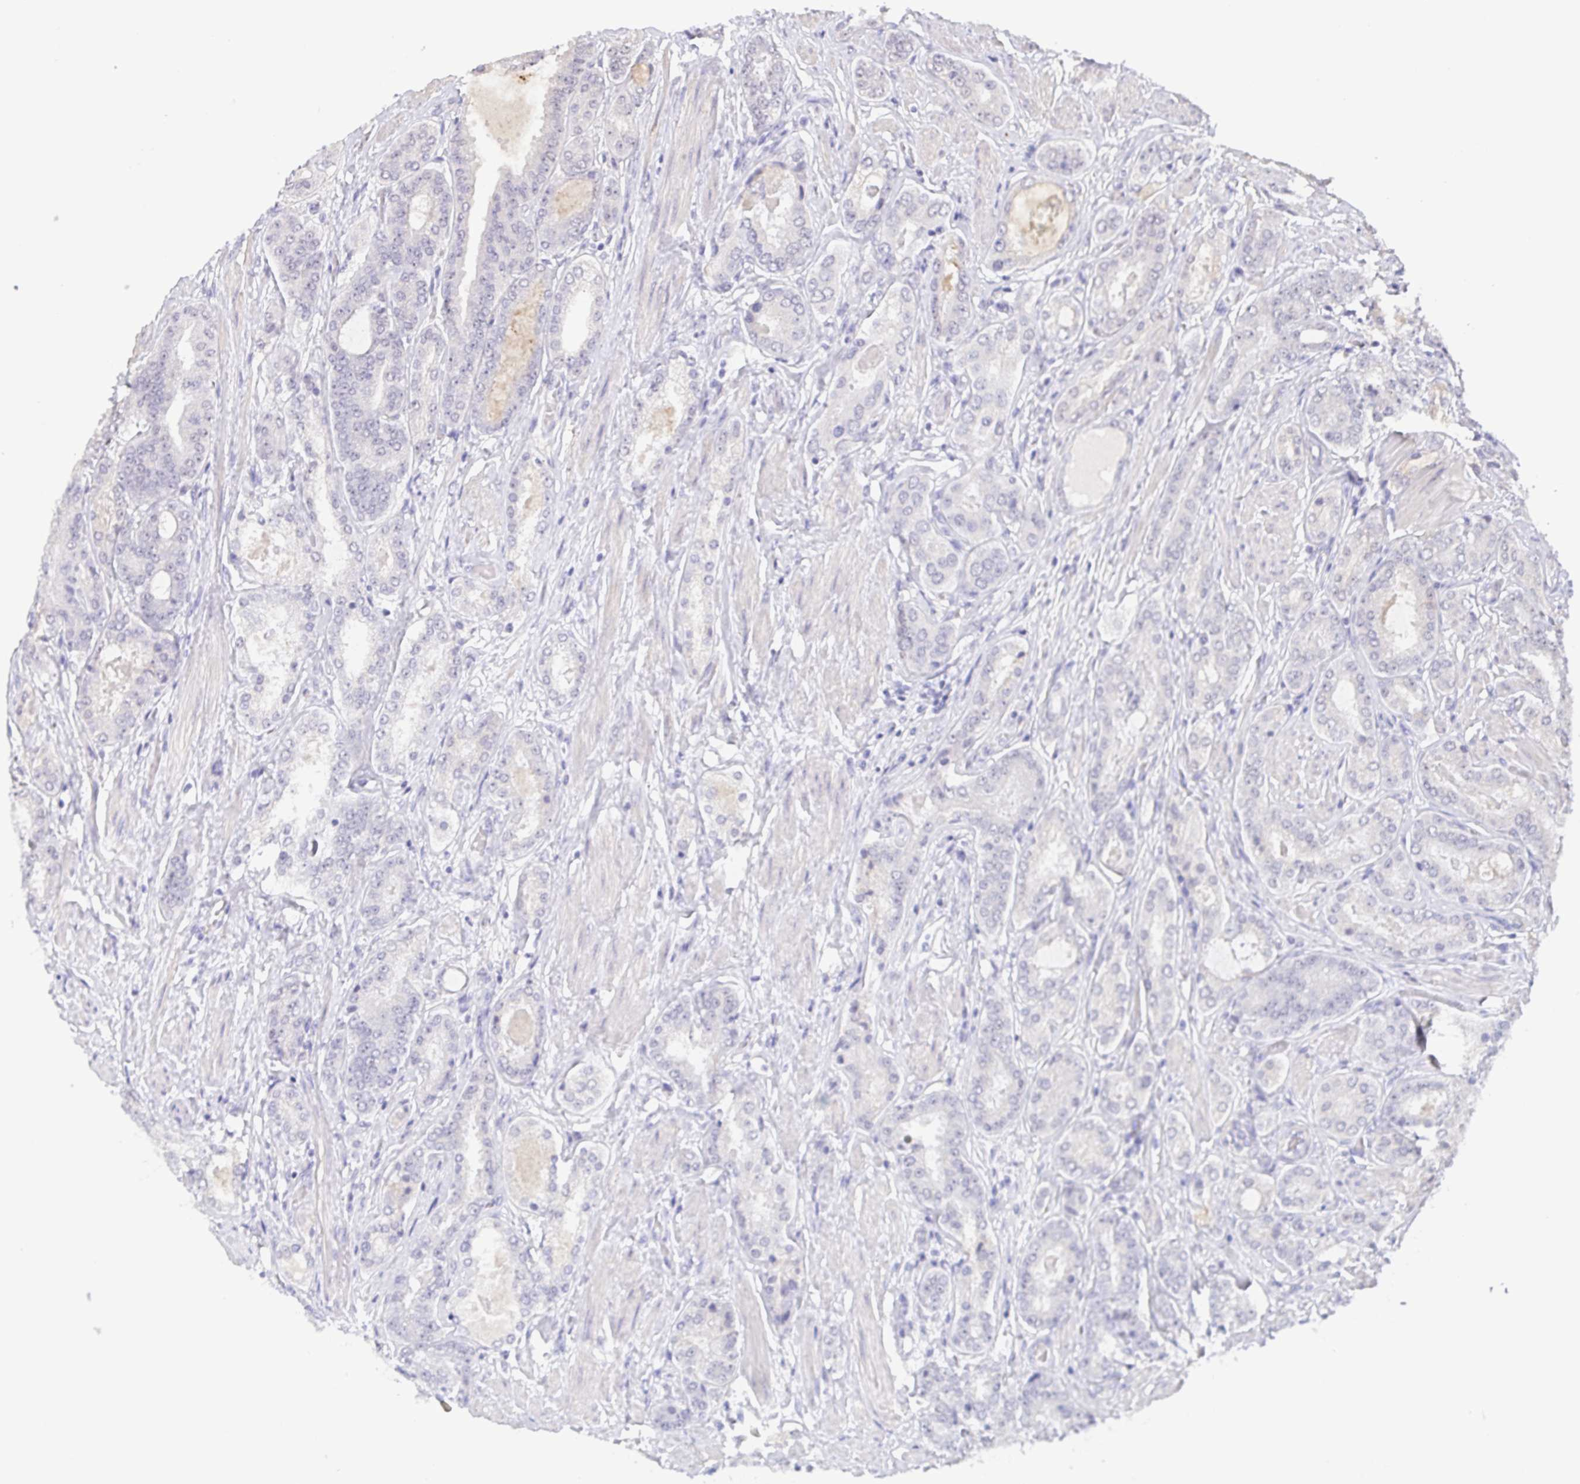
{"staining": {"intensity": "negative", "quantity": "none", "location": "none"}, "tissue": "prostate cancer", "cell_type": "Tumor cells", "image_type": "cancer", "snomed": [{"axis": "morphology", "description": "Adenocarcinoma, High grade"}, {"axis": "topography", "description": "Prostate"}], "caption": "Tumor cells show no significant staining in prostate cancer (adenocarcinoma (high-grade)). (IHC, brightfield microscopy, high magnification).", "gene": "NEFH", "patient": {"sex": "male", "age": 63}}